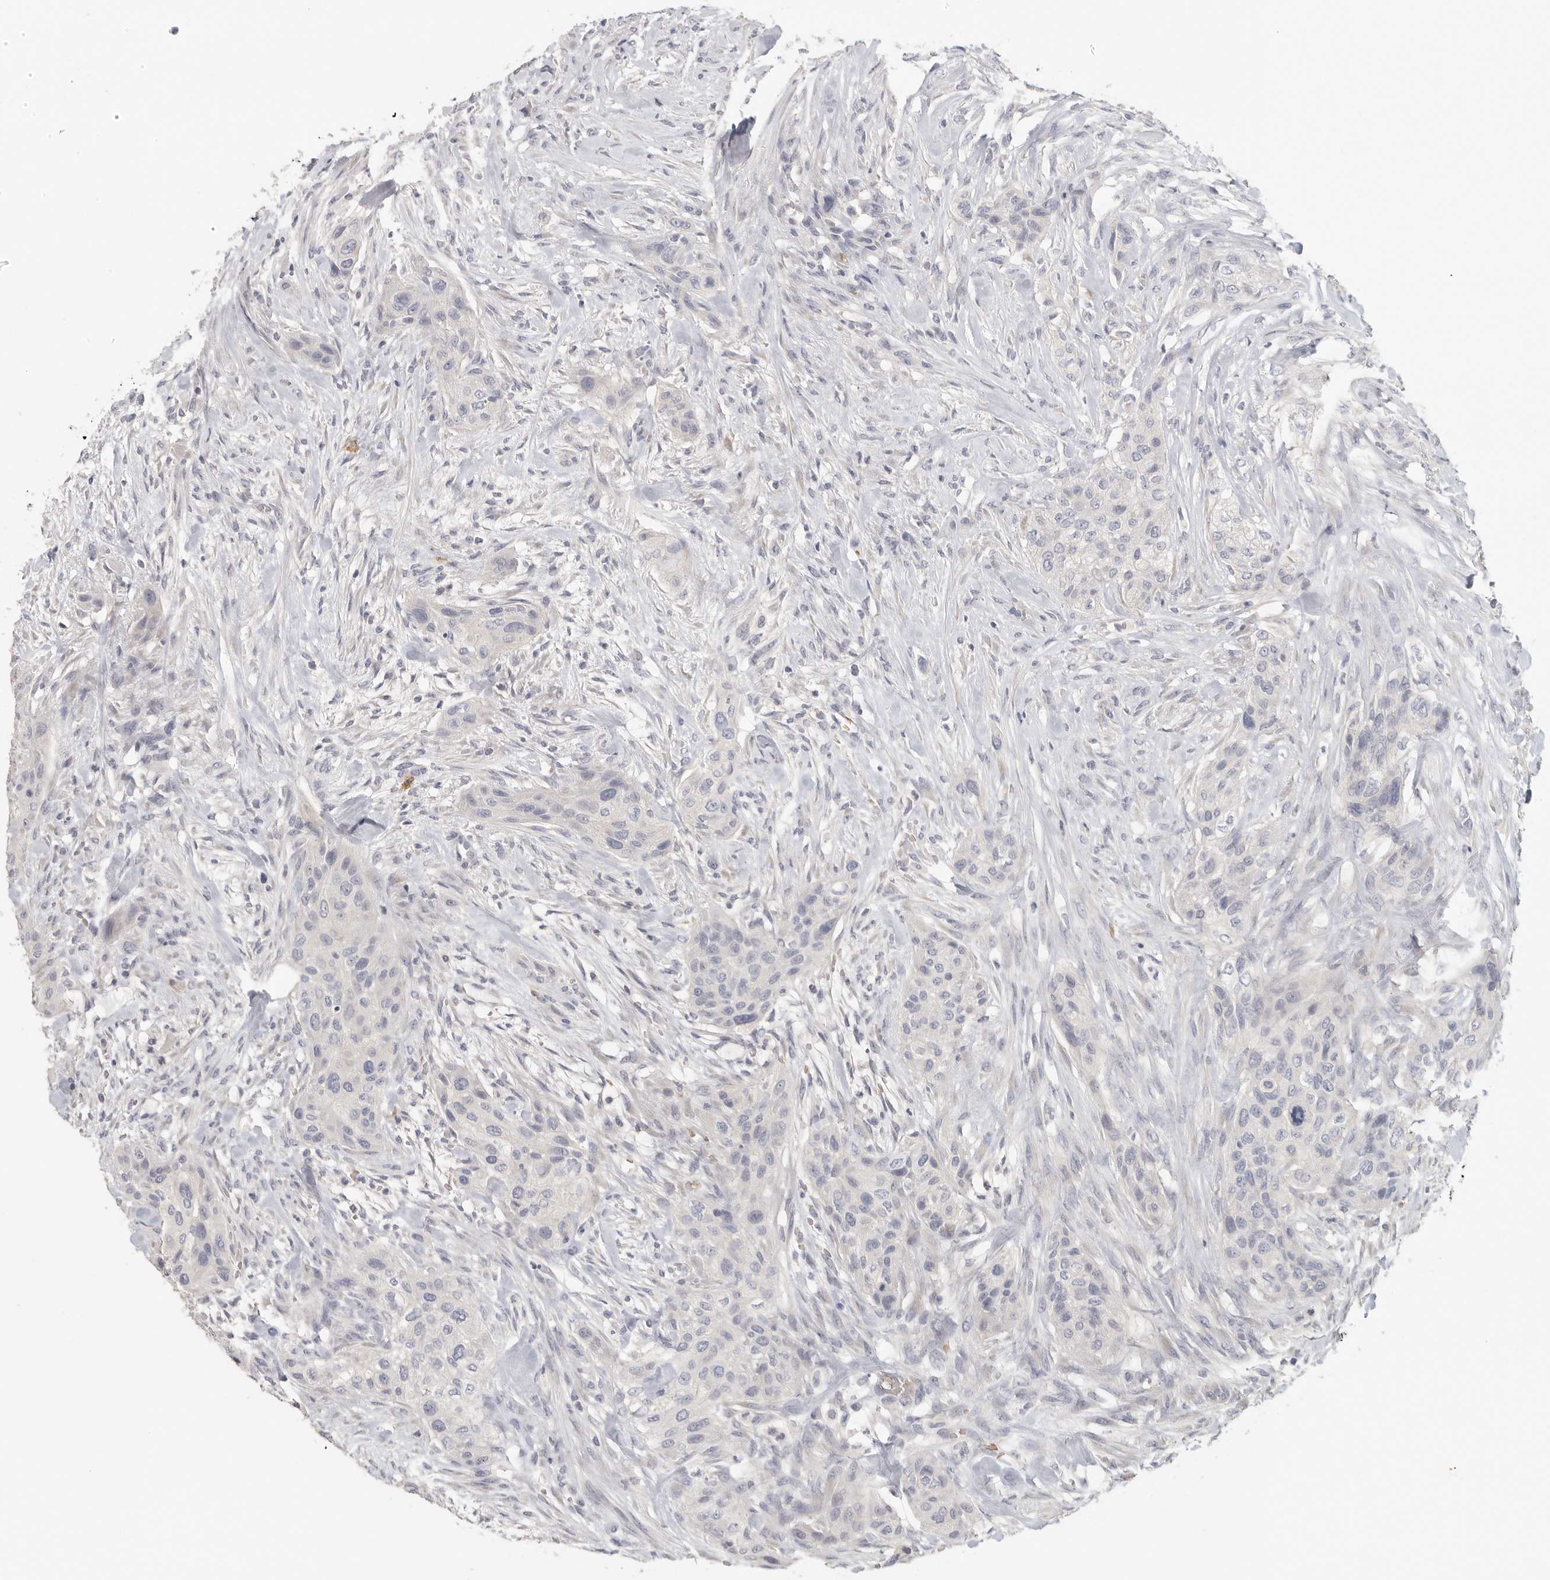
{"staining": {"intensity": "negative", "quantity": "none", "location": "none"}, "tissue": "urothelial cancer", "cell_type": "Tumor cells", "image_type": "cancer", "snomed": [{"axis": "morphology", "description": "Urothelial carcinoma, High grade"}, {"axis": "topography", "description": "Urinary bladder"}], "caption": "IHC image of neoplastic tissue: human urothelial cancer stained with DAB shows no significant protein positivity in tumor cells. (DAB (3,3'-diaminobenzidine) IHC visualized using brightfield microscopy, high magnification).", "gene": "DNAJC11", "patient": {"sex": "male", "age": 35}}